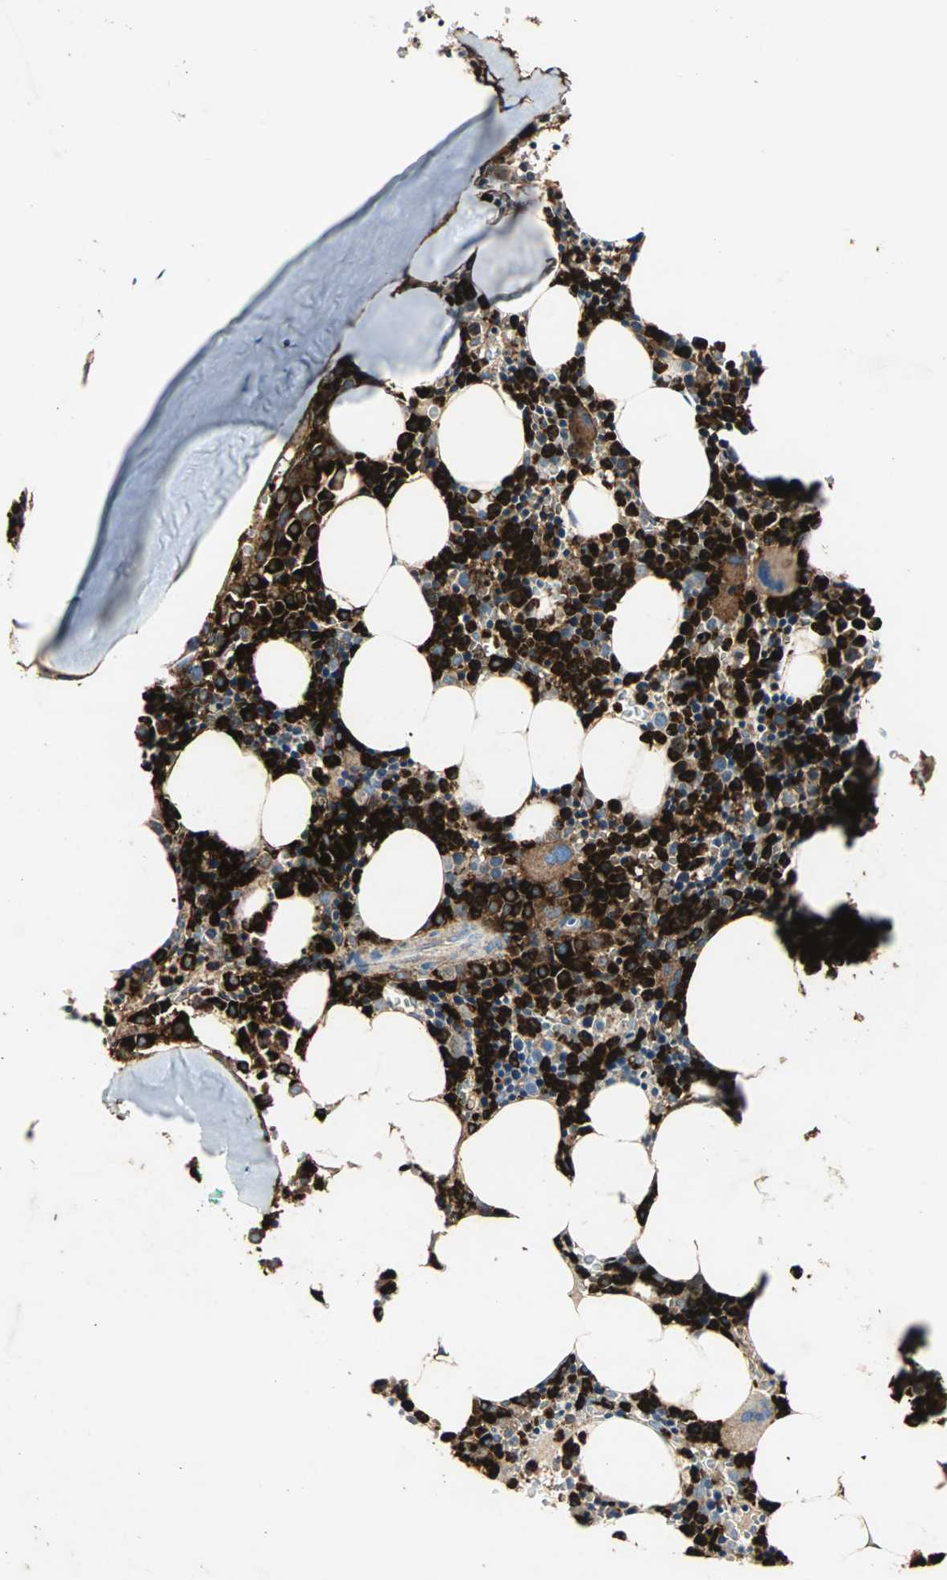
{"staining": {"intensity": "strong", "quantity": ">75%", "location": "cytoplasmic/membranous"}, "tissue": "bone marrow", "cell_type": "Hematopoietic cells", "image_type": "normal", "snomed": [{"axis": "morphology", "description": "Normal tissue, NOS"}, {"axis": "morphology", "description": "Inflammation, NOS"}, {"axis": "topography", "description": "Bone marrow"}], "caption": "This photomicrograph exhibits unremarkable bone marrow stained with IHC to label a protein in brown. The cytoplasmic/membranous of hematopoietic cells show strong positivity for the protein. Nuclei are counter-stained blue.", "gene": "CEACAM6", "patient": {"sex": "female", "age": 17}}